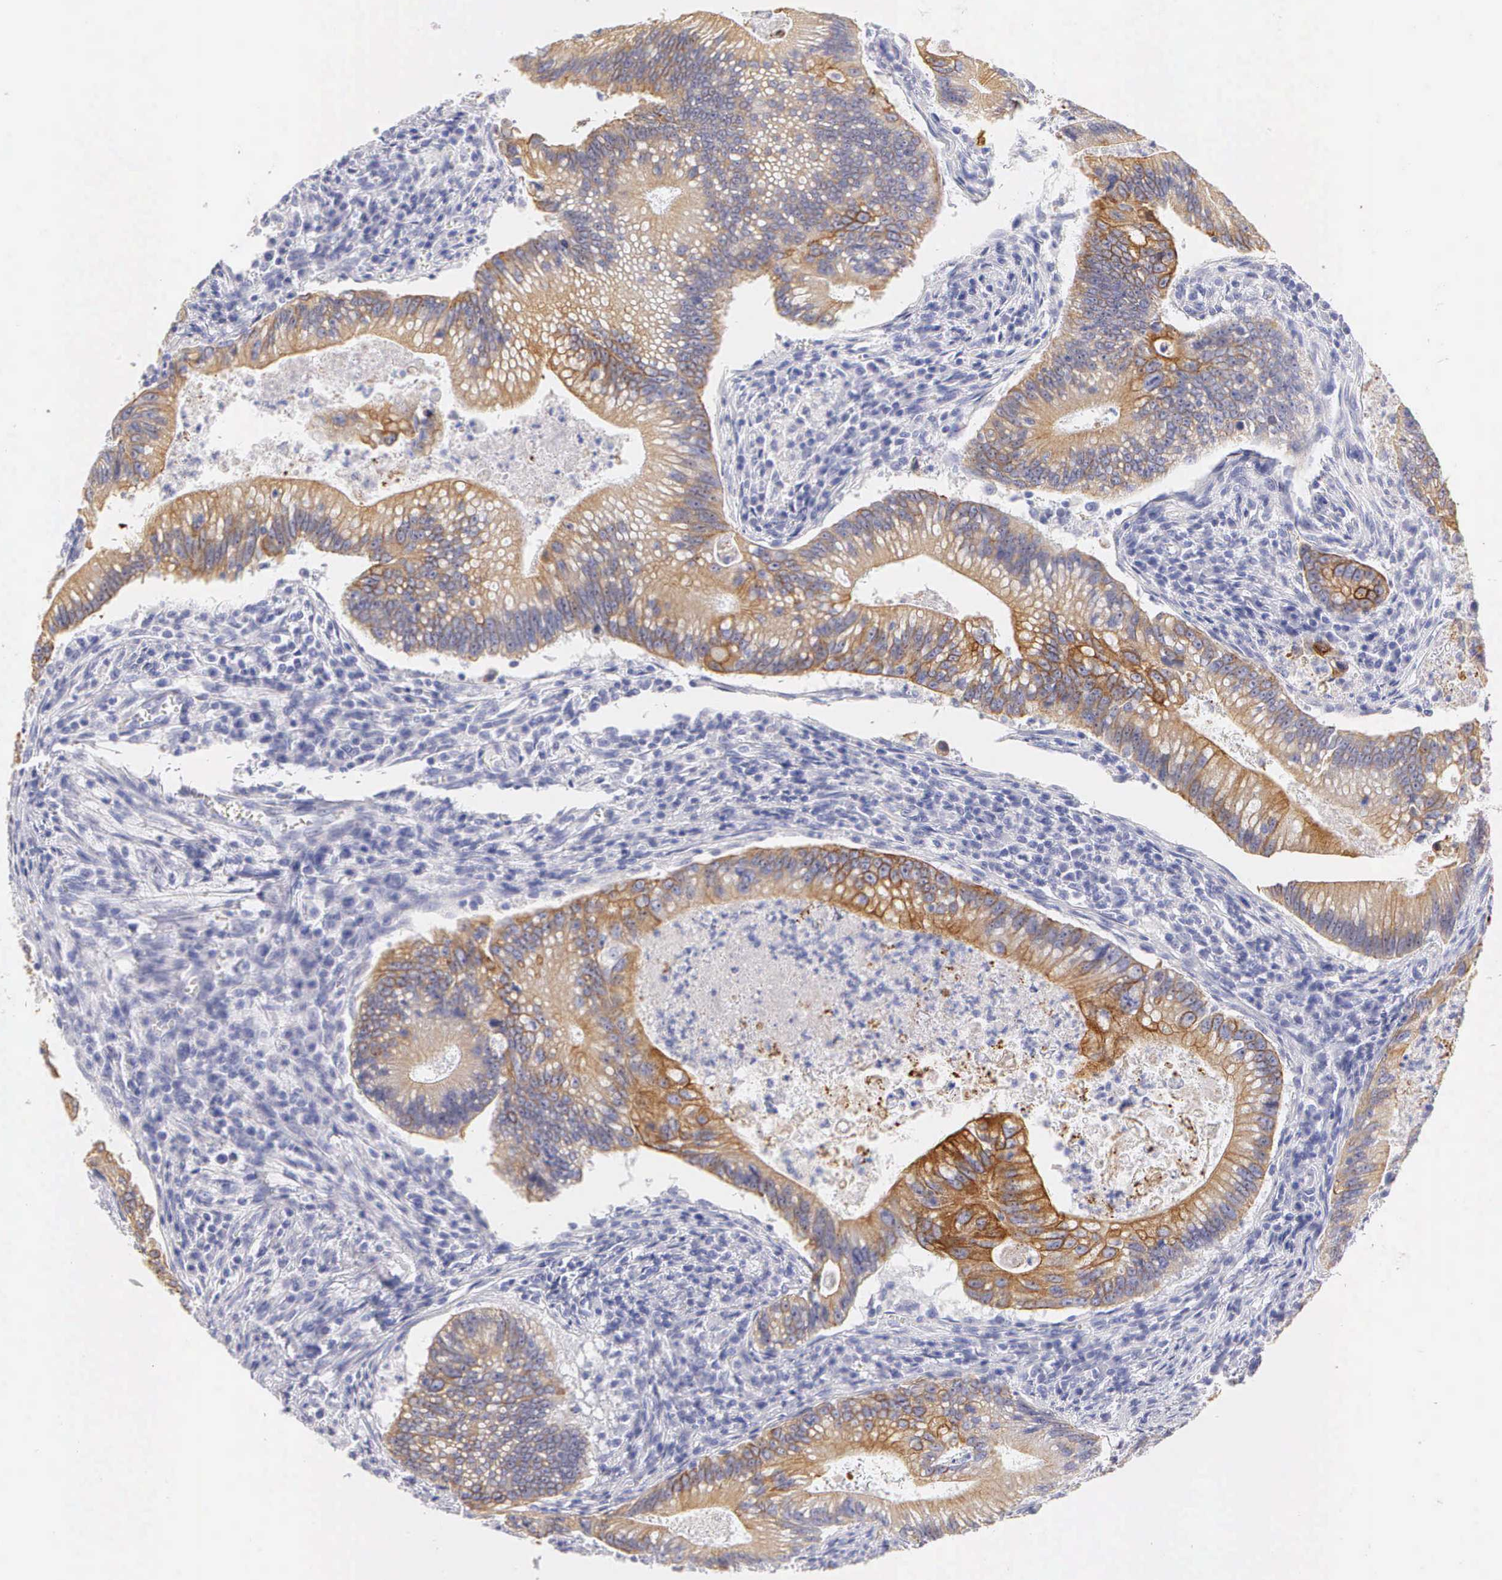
{"staining": {"intensity": "moderate", "quantity": ">75%", "location": "cytoplasmic/membranous"}, "tissue": "colorectal cancer", "cell_type": "Tumor cells", "image_type": "cancer", "snomed": [{"axis": "morphology", "description": "Adenocarcinoma, NOS"}, {"axis": "topography", "description": "Rectum"}], "caption": "Immunohistochemistry (IHC) image of neoplastic tissue: human colorectal adenocarcinoma stained using immunohistochemistry (IHC) exhibits medium levels of moderate protein expression localized specifically in the cytoplasmic/membranous of tumor cells, appearing as a cytoplasmic/membranous brown color.", "gene": "KRT17", "patient": {"sex": "female", "age": 81}}